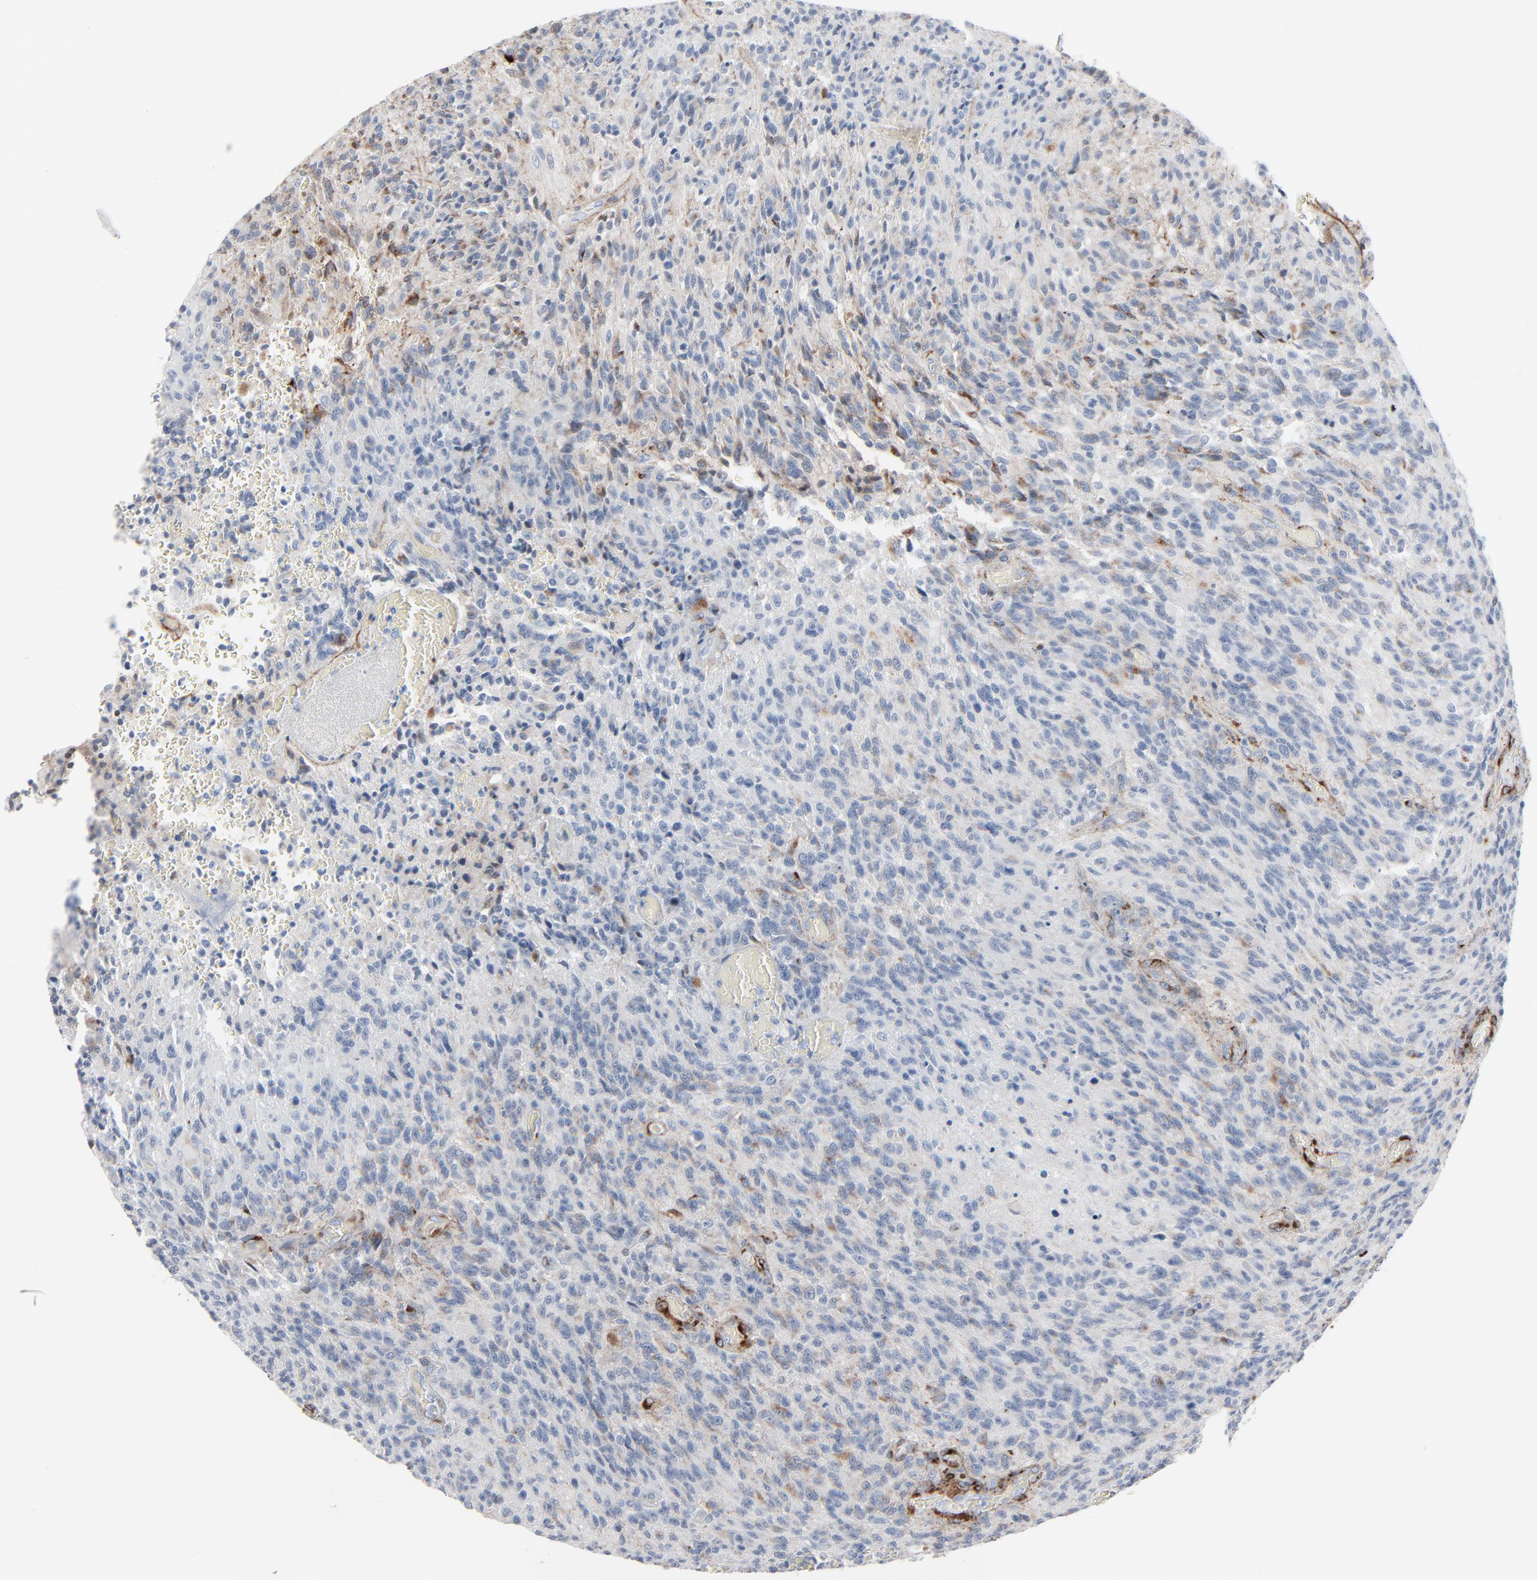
{"staining": {"intensity": "moderate", "quantity": "<25%", "location": "cytoplasmic/membranous"}, "tissue": "glioma", "cell_type": "Tumor cells", "image_type": "cancer", "snomed": [{"axis": "morphology", "description": "Normal tissue, NOS"}, {"axis": "morphology", "description": "Glioma, malignant, High grade"}, {"axis": "topography", "description": "Cerebral cortex"}], "caption": "Human malignant glioma (high-grade) stained for a protein (brown) reveals moderate cytoplasmic/membranous positive positivity in about <25% of tumor cells.", "gene": "BGN", "patient": {"sex": "male", "age": 56}}